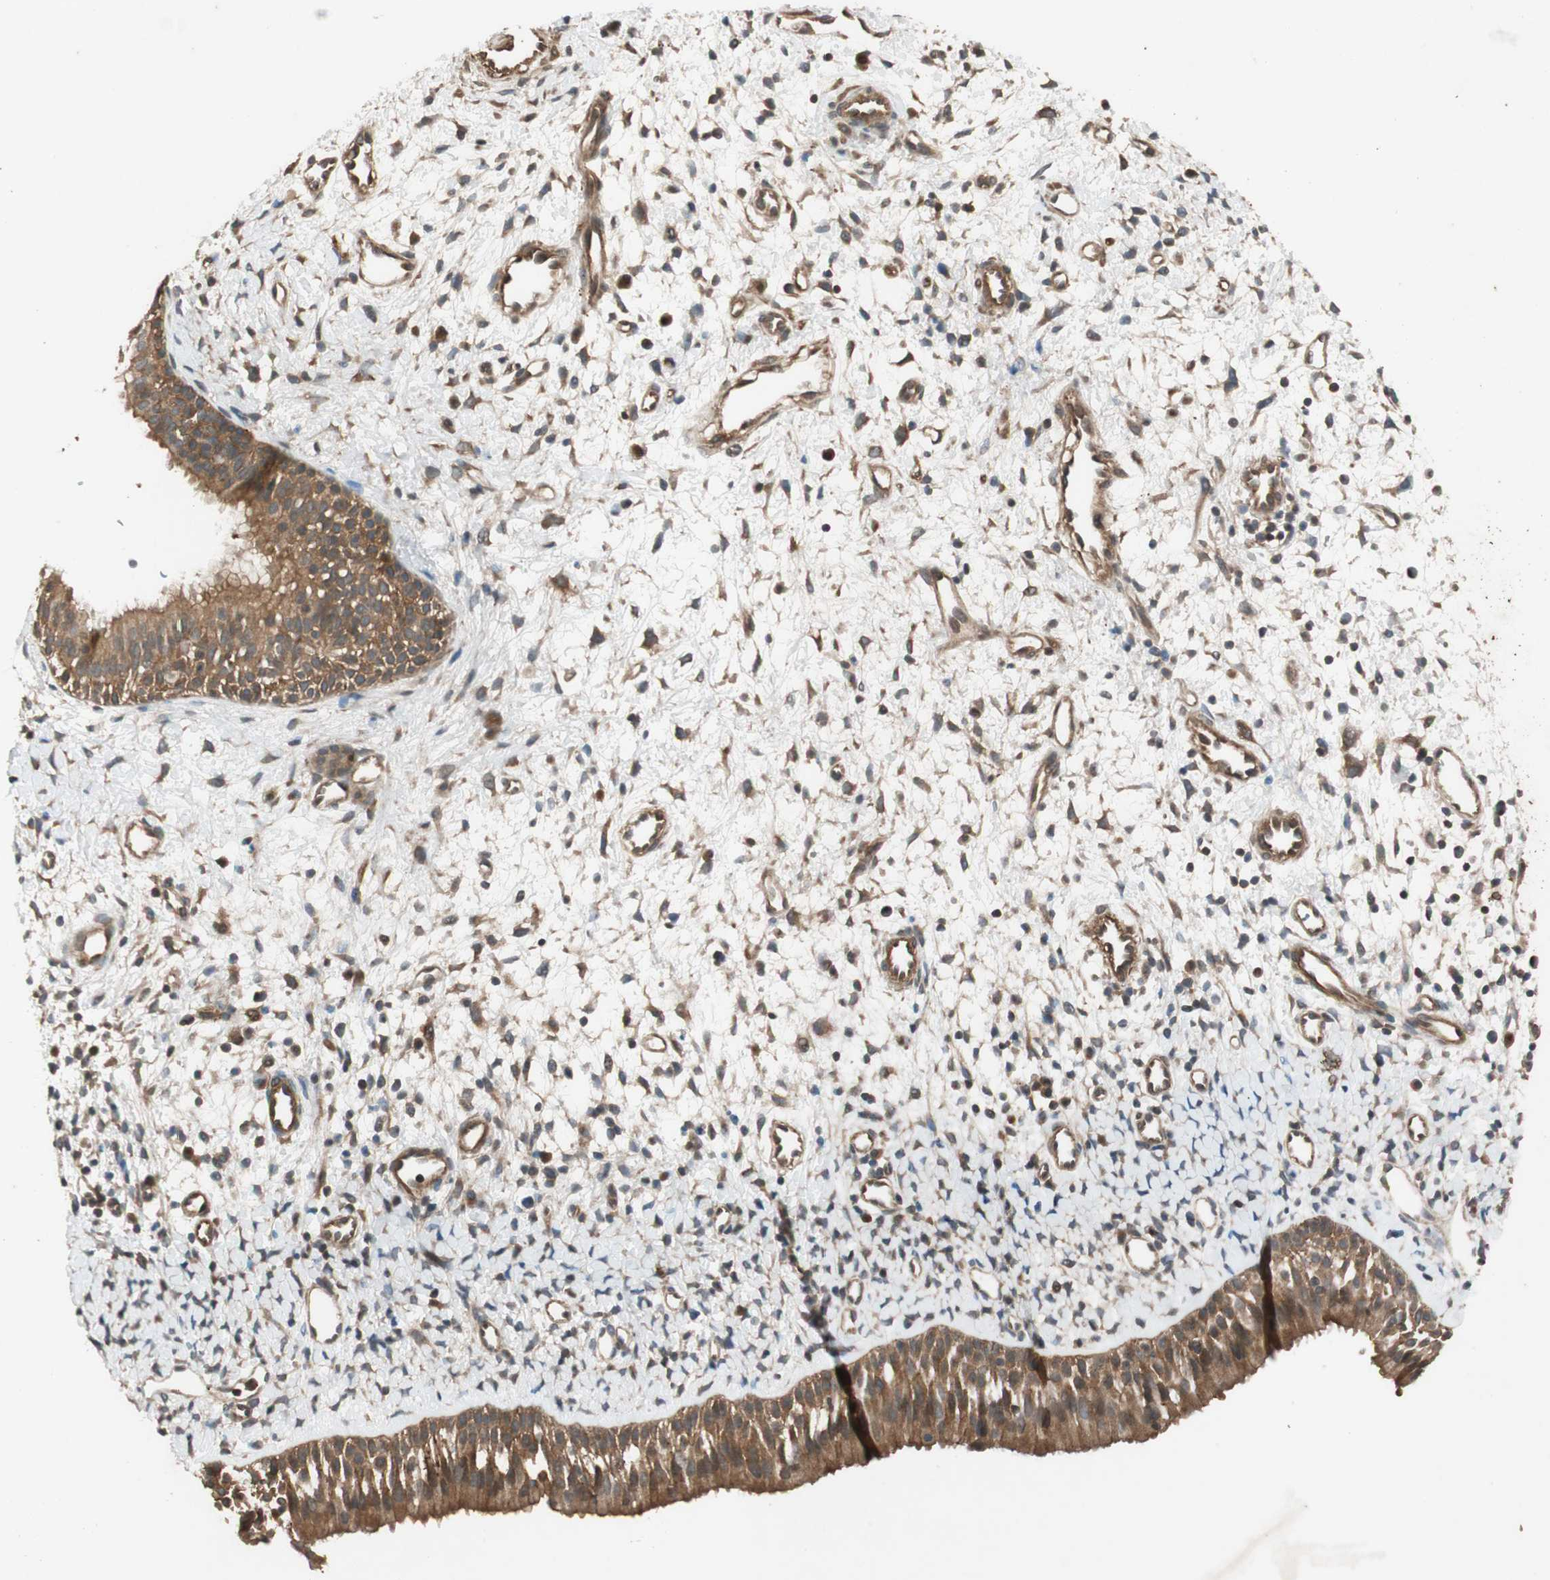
{"staining": {"intensity": "moderate", "quantity": ">75%", "location": "cytoplasmic/membranous"}, "tissue": "nasopharynx", "cell_type": "Respiratory epithelial cells", "image_type": "normal", "snomed": [{"axis": "morphology", "description": "Normal tissue, NOS"}, {"axis": "topography", "description": "Nasopharynx"}], "caption": "IHC micrograph of benign nasopharynx: human nasopharynx stained using IHC displays medium levels of moderate protein expression localized specifically in the cytoplasmic/membranous of respiratory epithelial cells, appearing as a cytoplasmic/membranous brown color.", "gene": "EPHA8", "patient": {"sex": "male", "age": 22}}